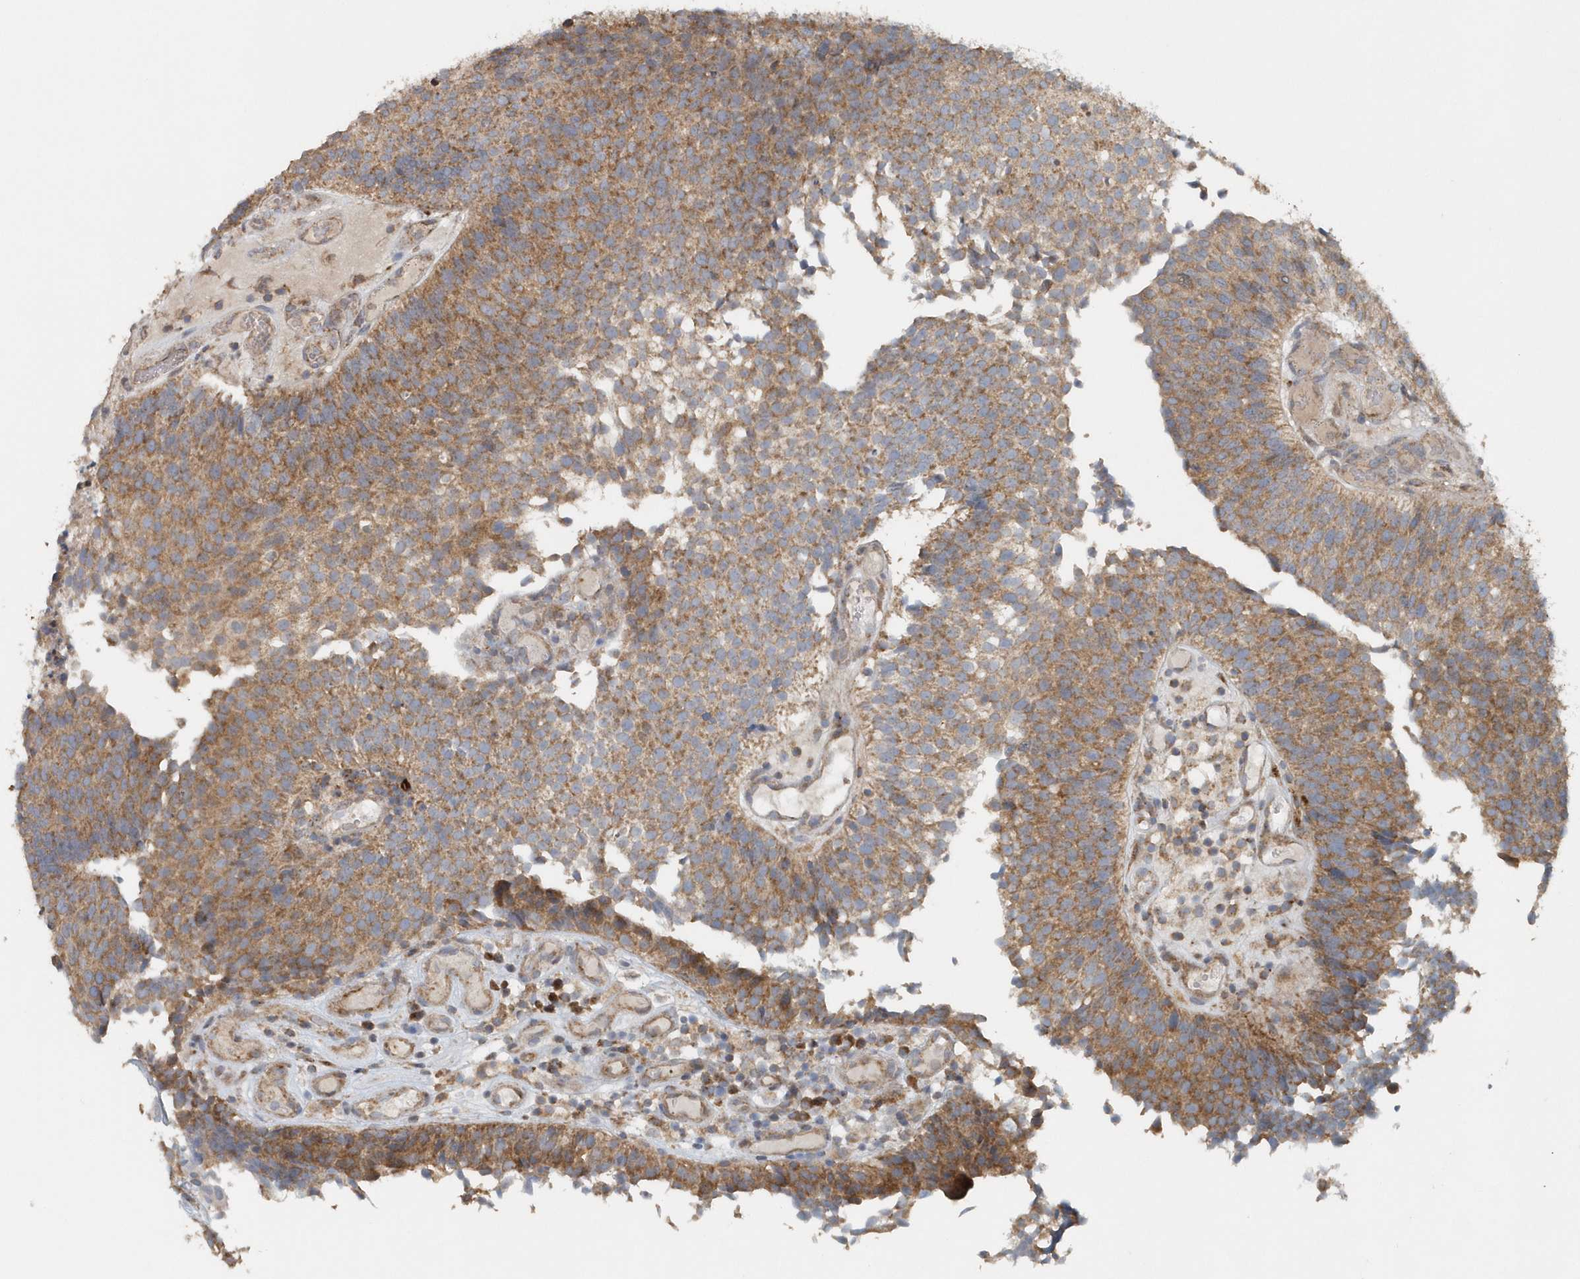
{"staining": {"intensity": "moderate", "quantity": ">75%", "location": "cytoplasmic/membranous"}, "tissue": "urothelial cancer", "cell_type": "Tumor cells", "image_type": "cancer", "snomed": [{"axis": "morphology", "description": "Urothelial carcinoma, Low grade"}, {"axis": "topography", "description": "Urinary bladder"}], "caption": "High-power microscopy captured an immunohistochemistry (IHC) micrograph of urothelial carcinoma (low-grade), revealing moderate cytoplasmic/membranous positivity in about >75% of tumor cells.", "gene": "MMUT", "patient": {"sex": "male", "age": 86}}